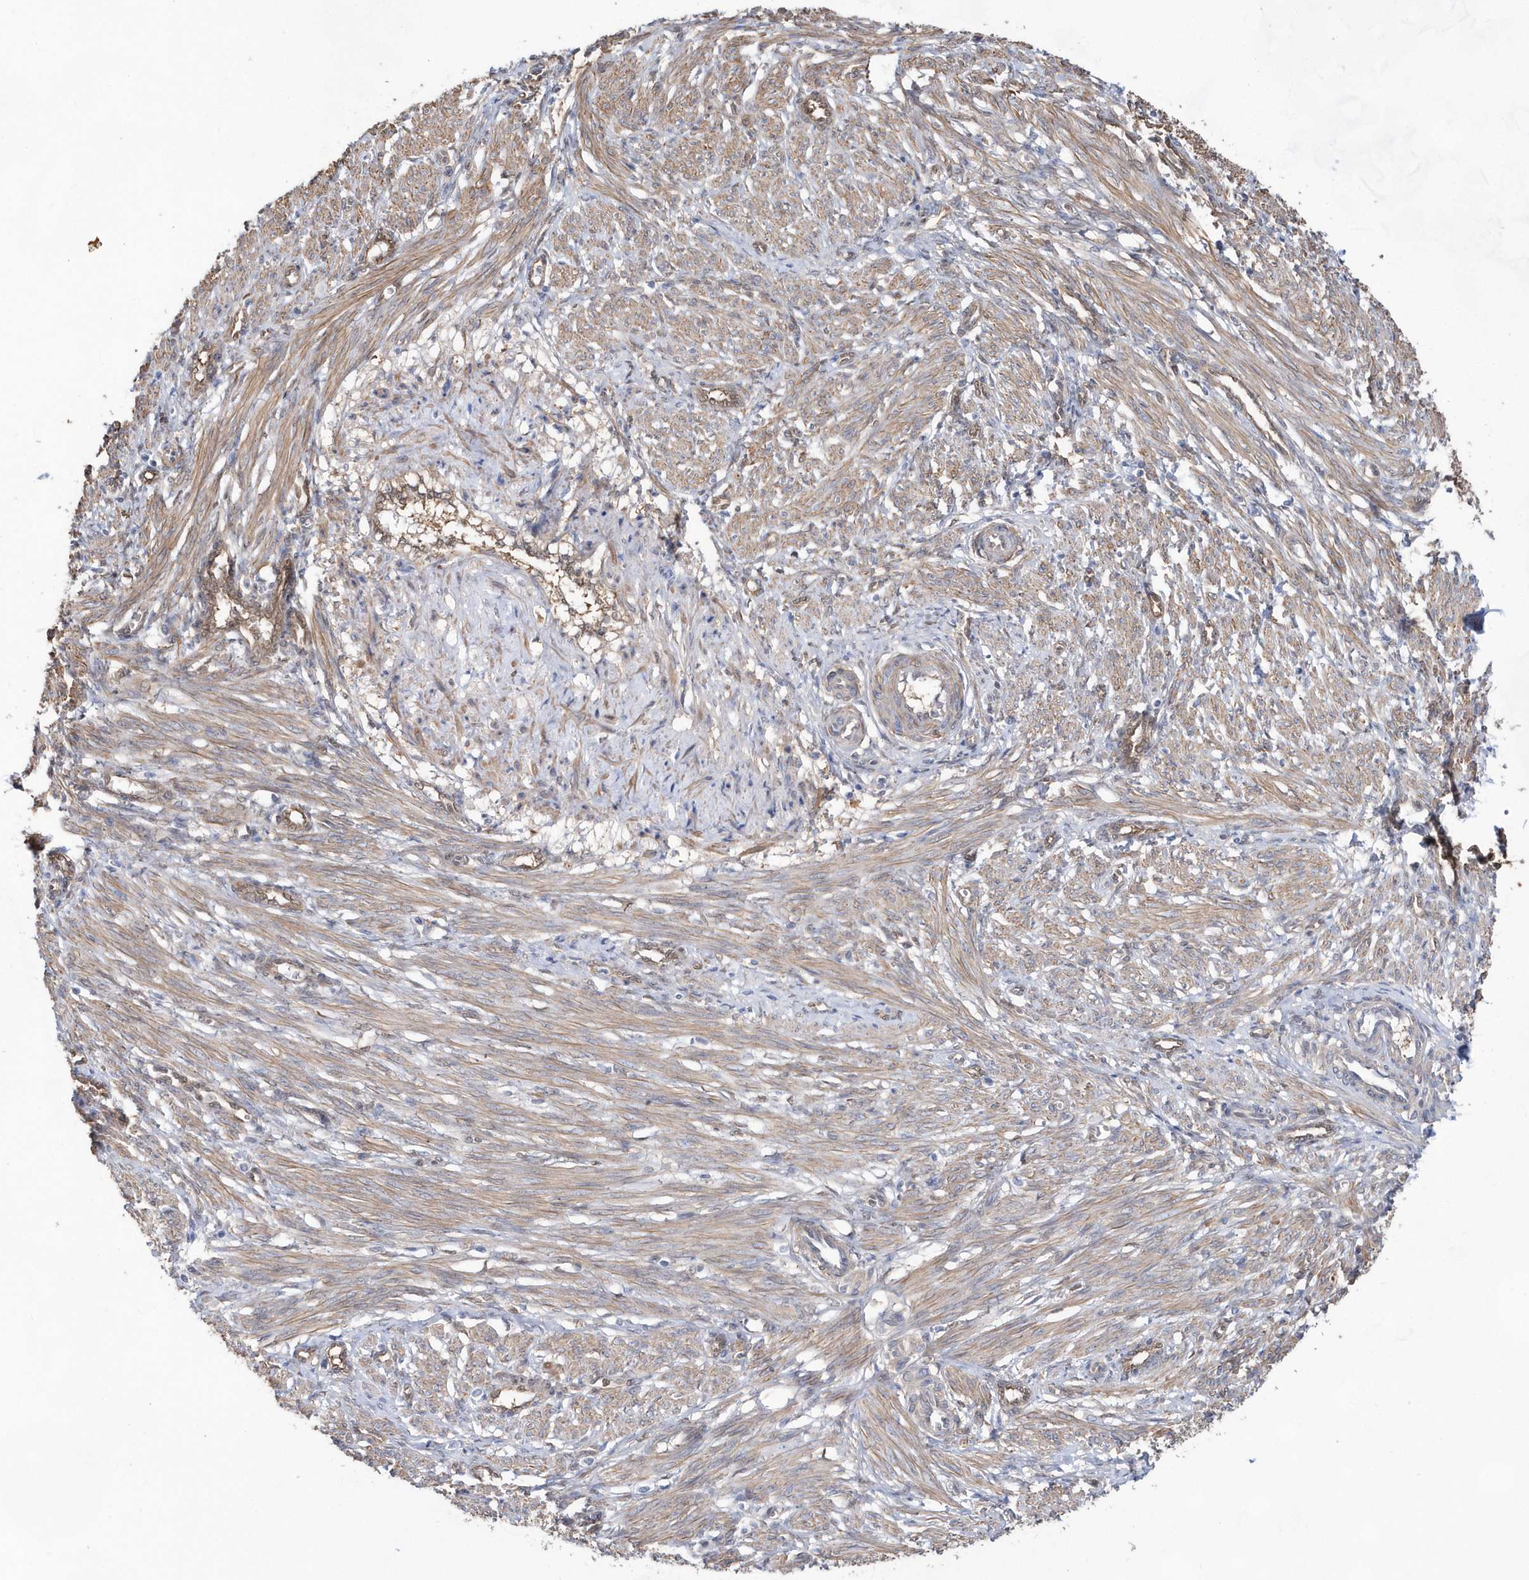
{"staining": {"intensity": "moderate", "quantity": ">75%", "location": "cytoplasmic/membranous"}, "tissue": "smooth muscle", "cell_type": "Smooth muscle cells", "image_type": "normal", "snomed": [{"axis": "morphology", "description": "Normal tissue, NOS"}, {"axis": "topography", "description": "Endometrium"}], "caption": "Smooth muscle stained for a protein reveals moderate cytoplasmic/membranous positivity in smooth muscle cells. Using DAB (3,3'-diaminobenzidine) (brown) and hematoxylin (blue) stains, captured at high magnification using brightfield microscopy.", "gene": "BDH2", "patient": {"sex": "female", "age": 33}}